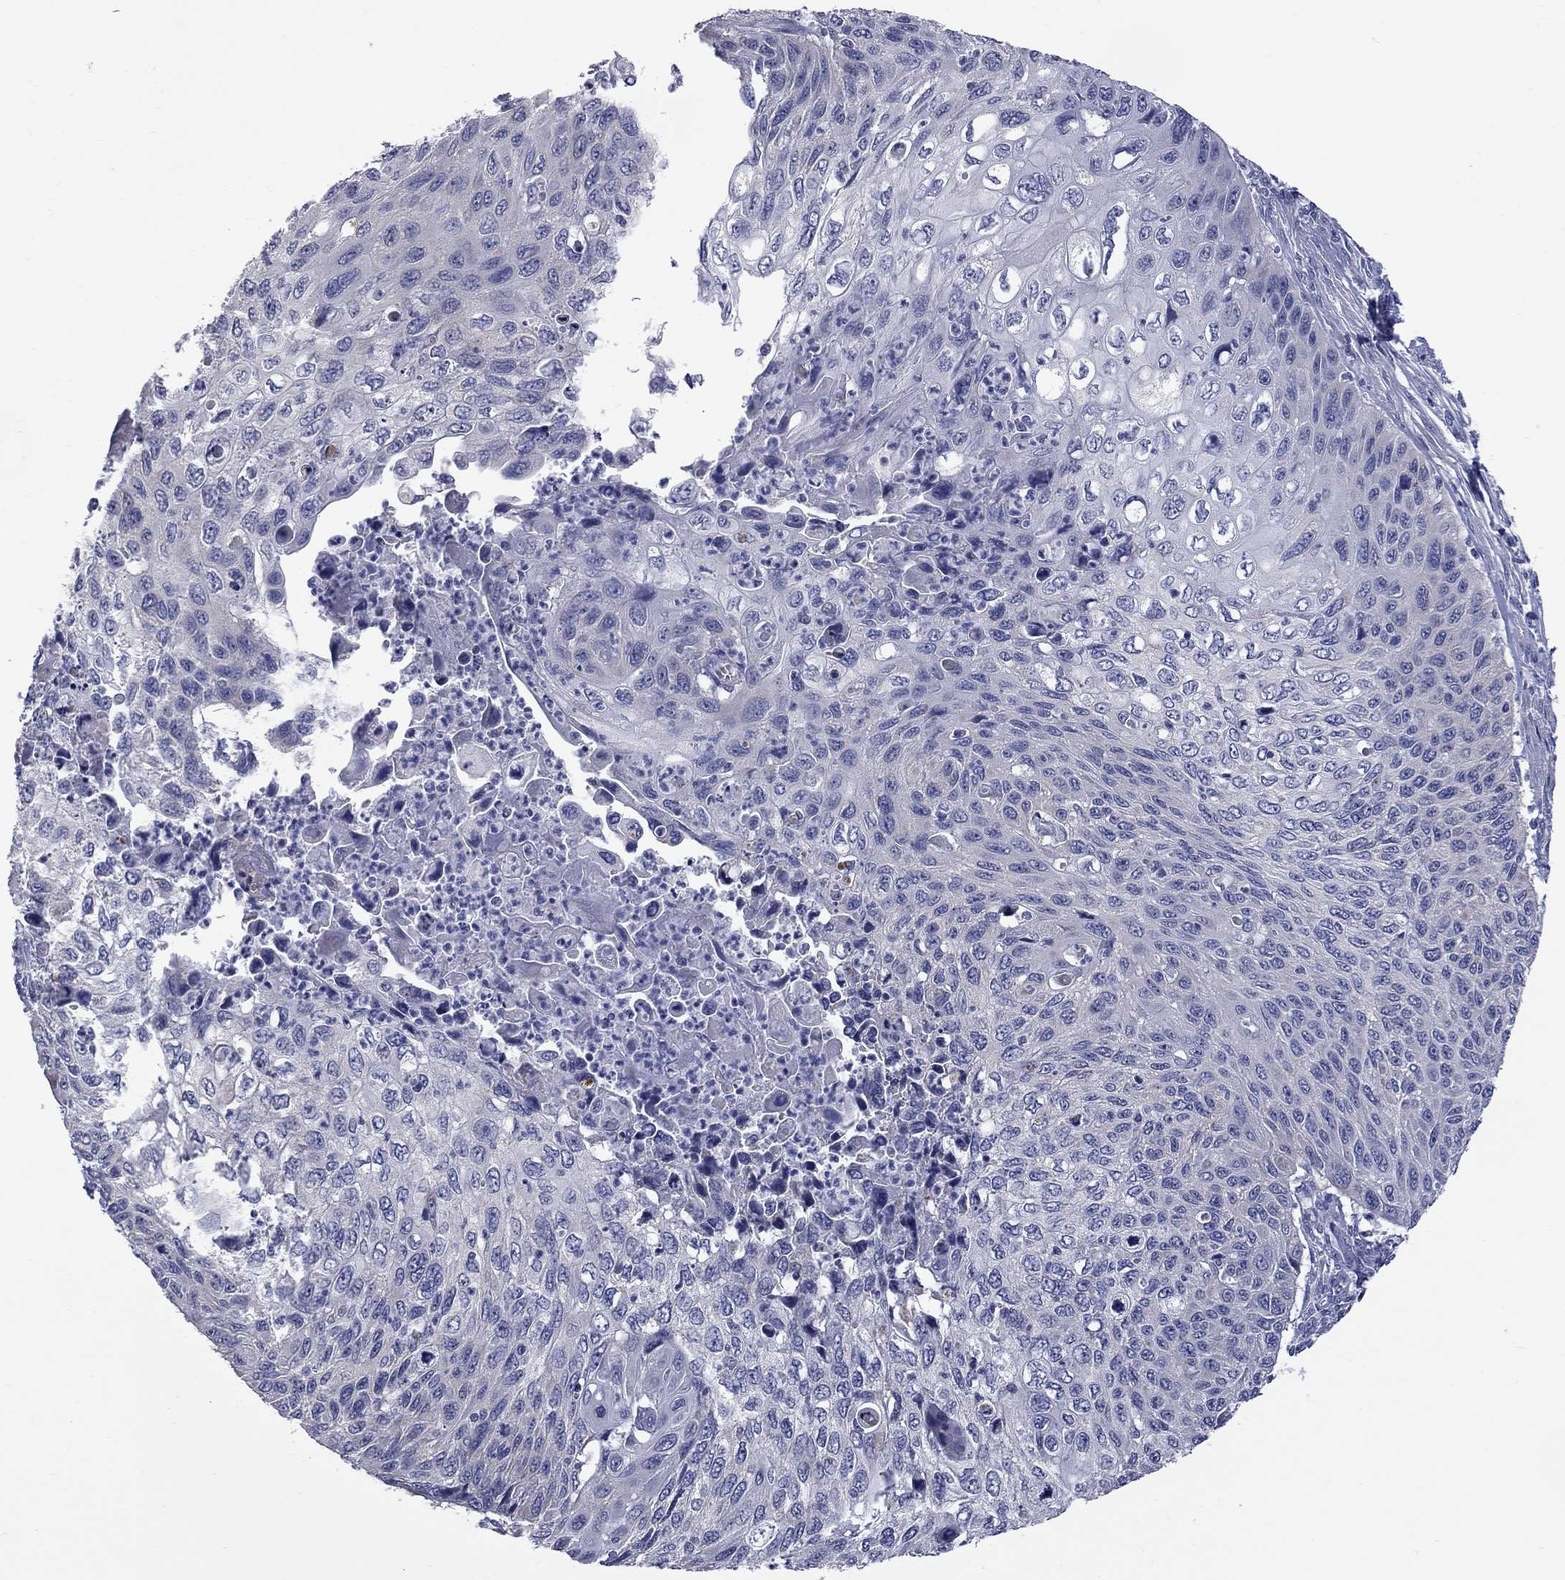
{"staining": {"intensity": "negative", "quantity": "none", "location": "none"}, "tissue": "cervical cancer", "cell_type": "Tumor cells", "image_type": "cancer", "snomed": [{"axis": "morphology", "description": "Squamous cell carcinoma, NOS"}, {"axis": "topography", "description": "Cervix"}], "caption": "Human cervical cancer (squamous cell carcinoma) stained for a protein using immunohistochemistry exhibits no expression in tumor cells.", "gene": "ABCB4", "patient": {"sex": "female", "age": 70}}